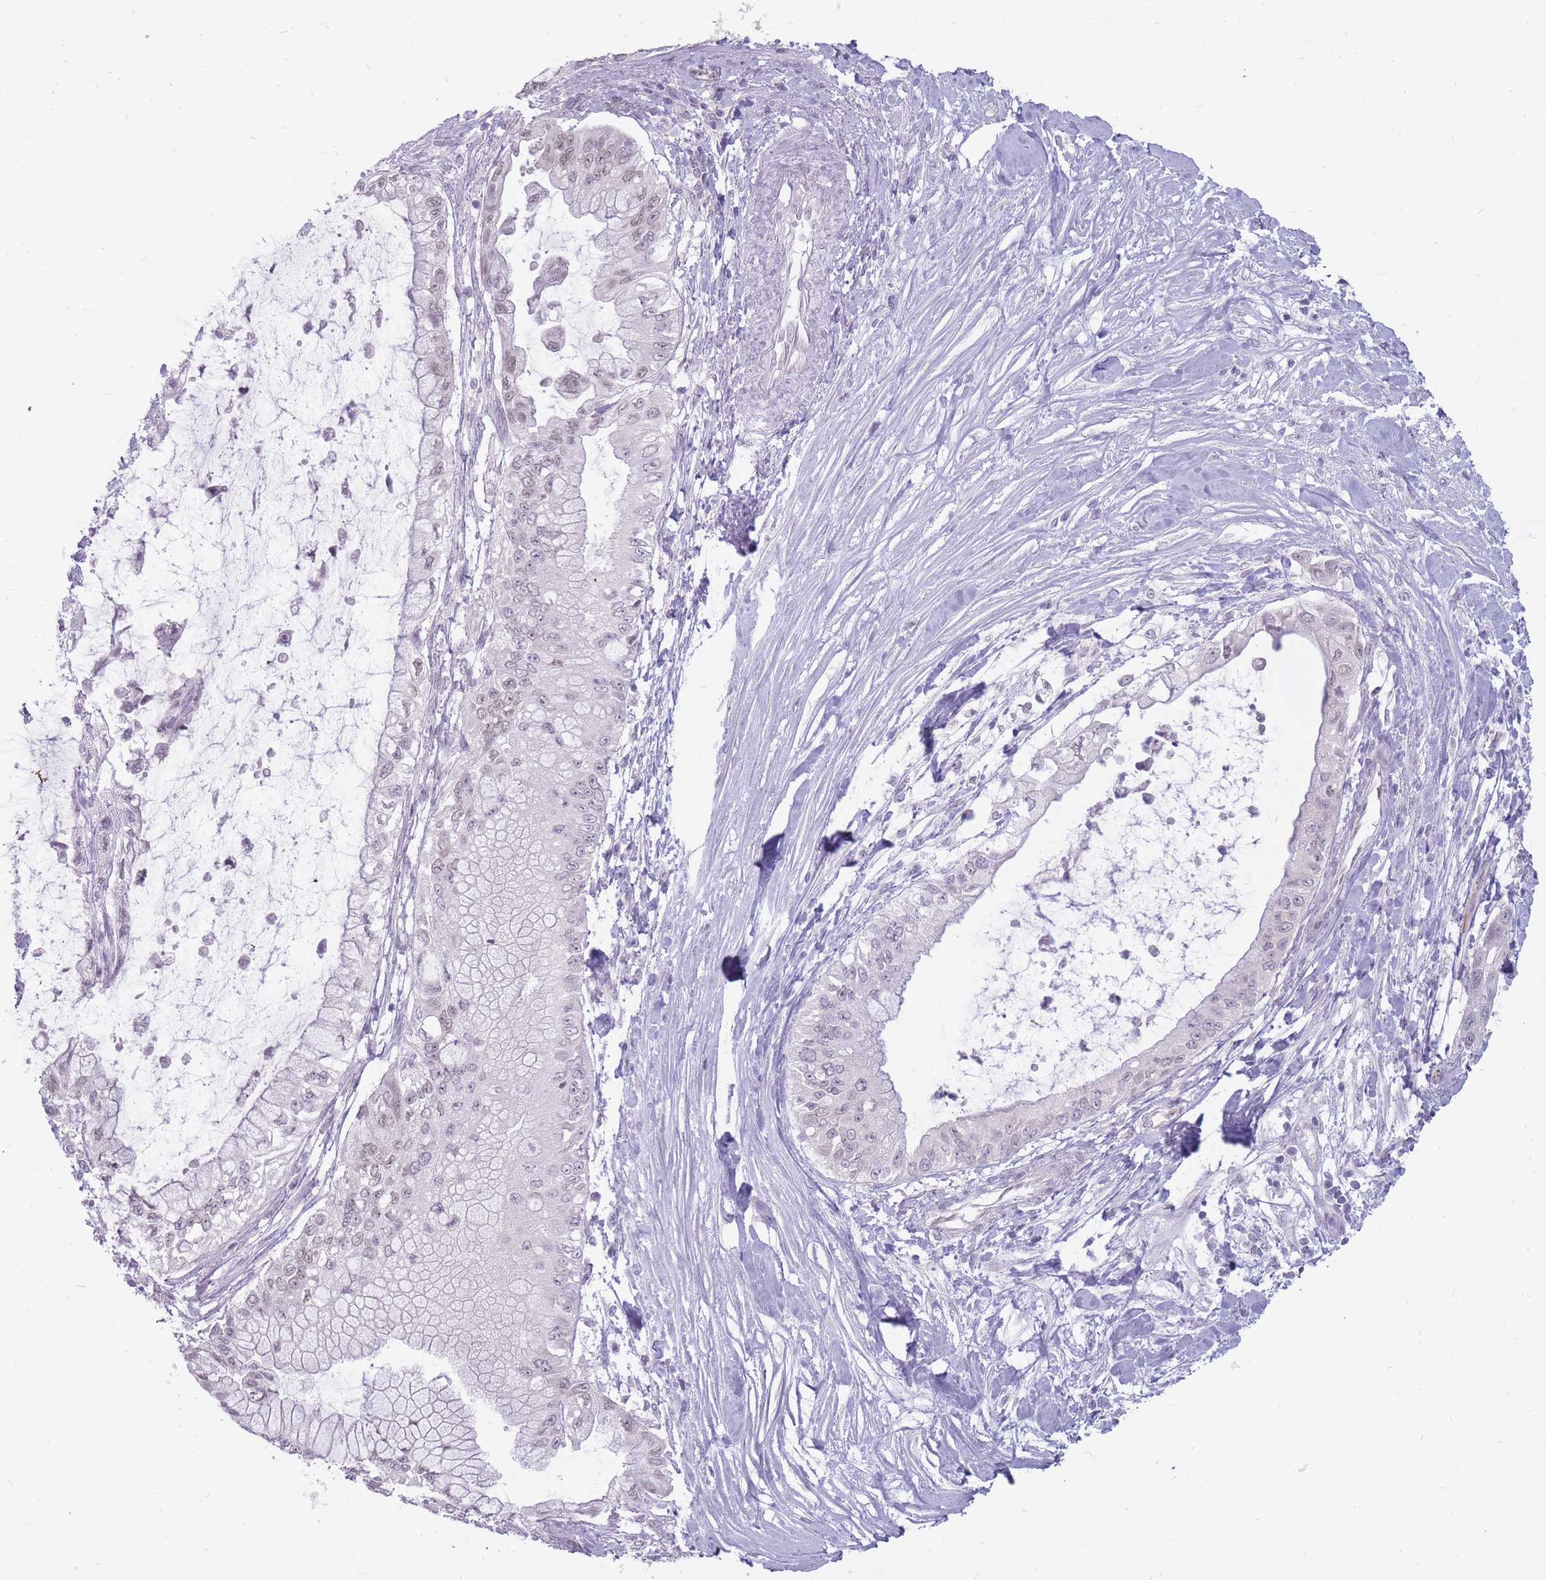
{"staining": {"intensity": "negative", "quantity": "none", "location": "none"}, "tissue": "pancreatic cancer", "cell_type": "Tumor cells", "image_type": "cancer", "snomed": [{"axis": "morphology", "description": "Adenocarcinoma, NOS"}, {"axis": "topography", "description": "Pancreas"}], "caption": "Image shows no protein expression in tumor cells of pancreatic adenocarcinoma tissue.", "gene": "POMZP3", "patient": {"sex": "male", "age": 48}}